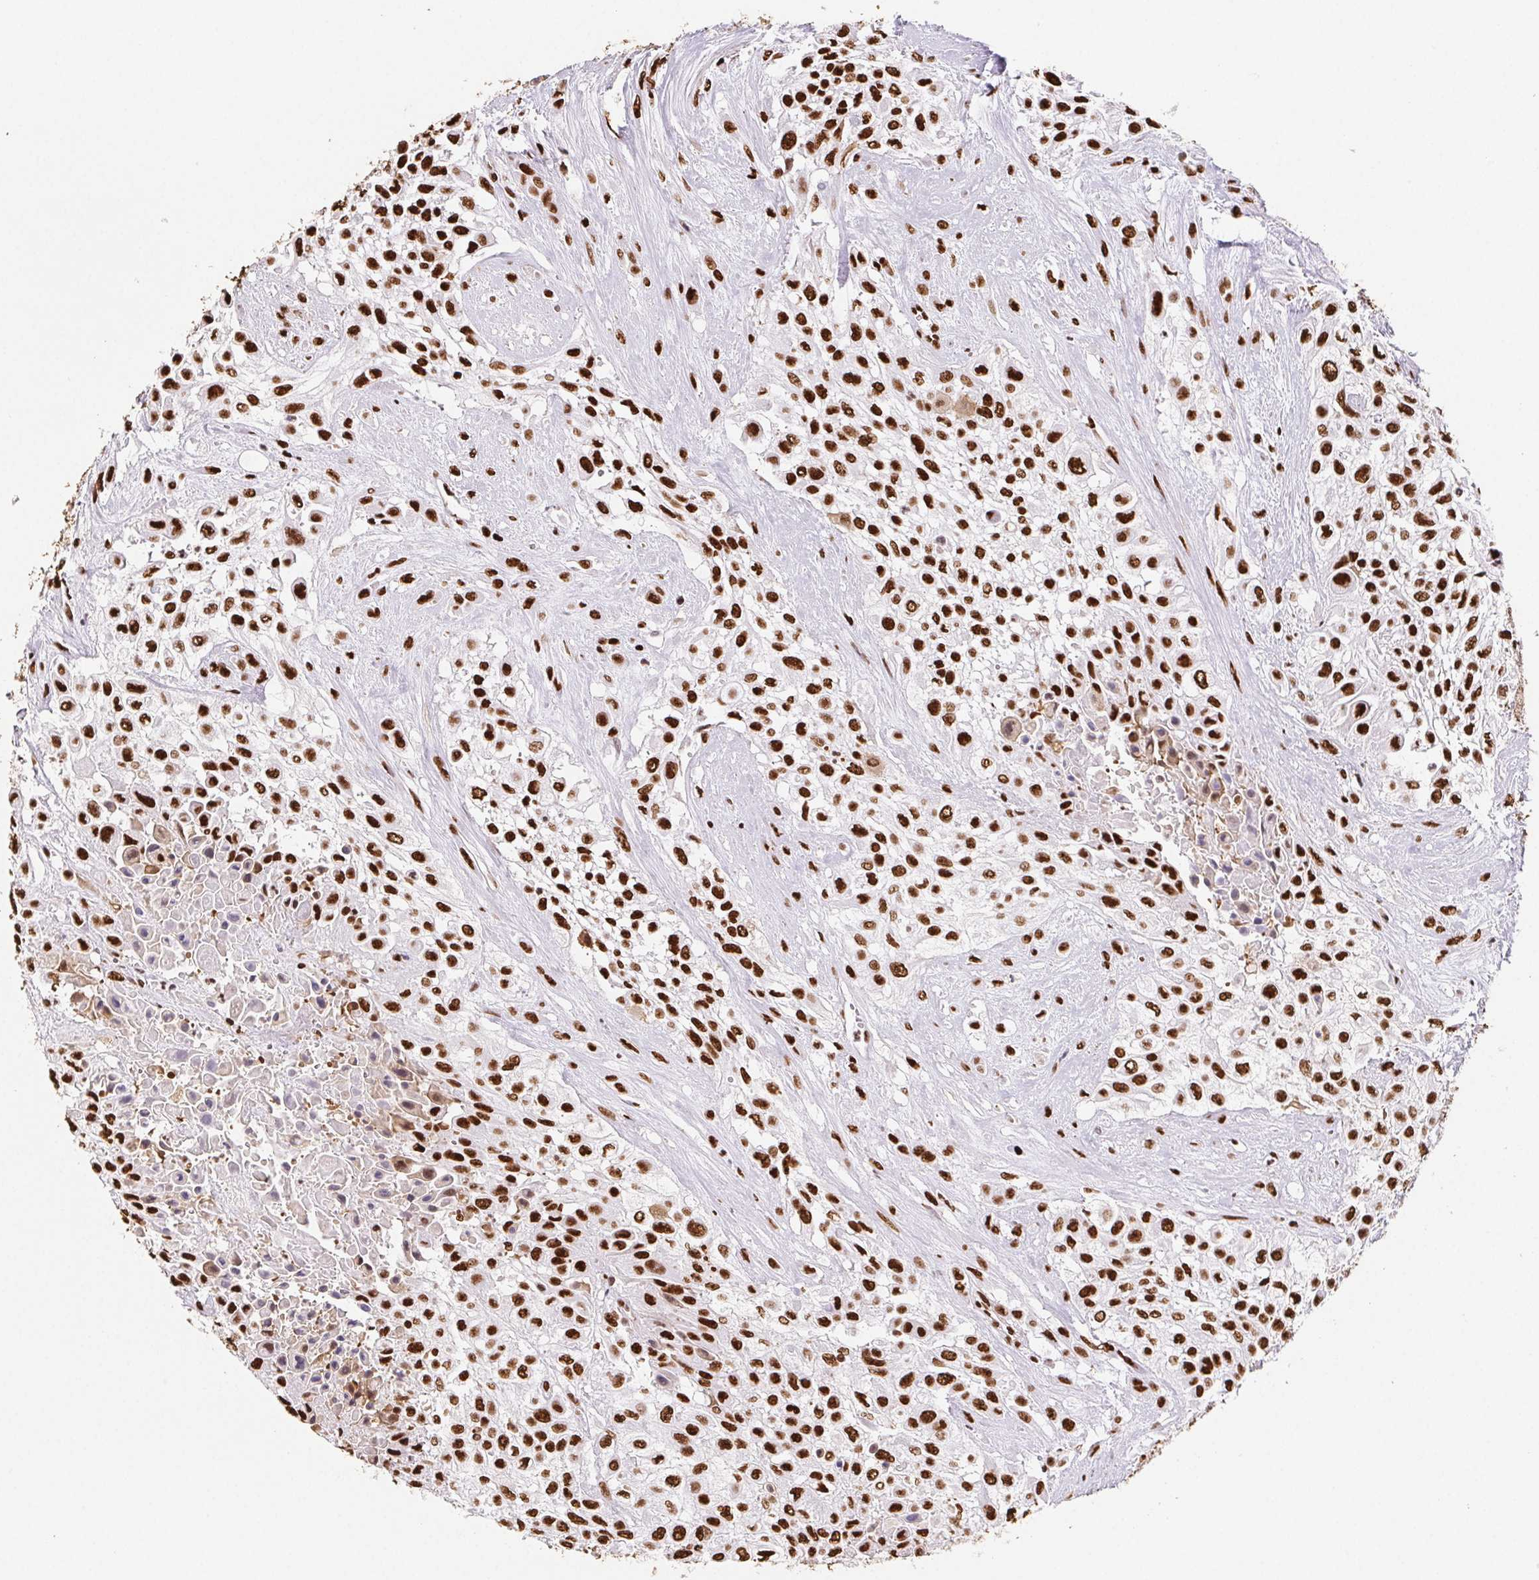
{"staining": {"intensity": "strong", "quantity": ">75%", "location": "nuclear"}, "tissue": "urothelial cancer", "cell_type": "Tumor cells", "image_type": "cancer", "snomed": [{"axis": "morphology", "description": "Urothelial carcinoma, High grade"}, {"axis": "topography", "description": "Urinary bladder"}], "caption": "IHC staining of urothelial carcinoma (high-grade), which exhibits high levels of strong nuclear expression in about >75% of tumor cells indicating strong nuclear protein expression. The staining was performed using DAB (brown) for protein detection and nuclei were counterstained in hematoxylin (blue).", "gene": "SET", "patient": {"sex": "male", "age": 57}}